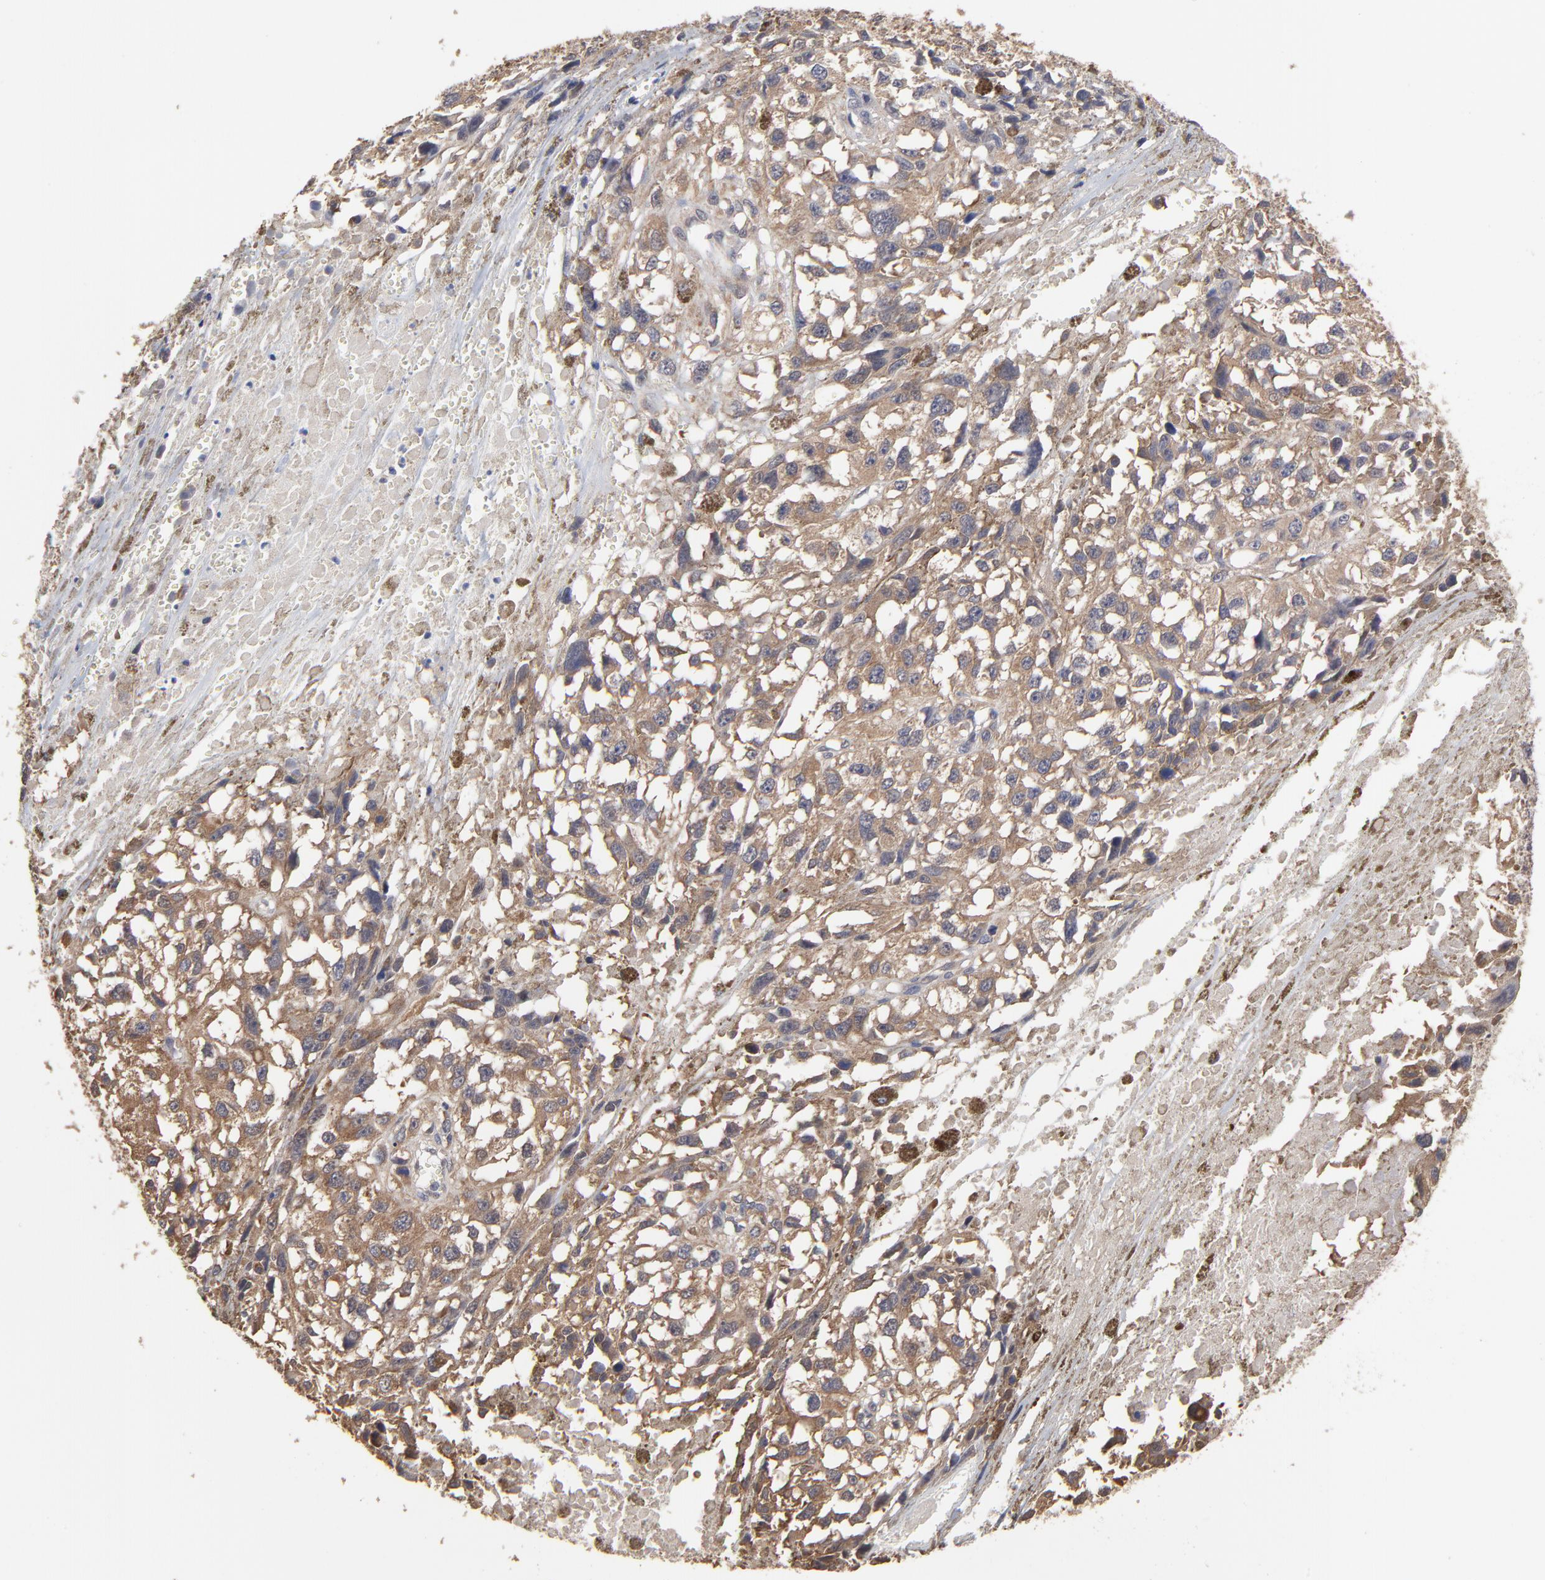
{"staining": {"intensity": "weak", "quantity": ">75%", "location": "cytoplasmic/membranous"}, "tissue": "melanoma", "cell_type": "Tumor cells", "image_type": "cancer", "snomed": [{"axis": "morphology", "description": "Malignant melanoma, Metastatic site"}, {"axis": "topography", "description": "Lymph node"}], "caption": "A brown stain labels weak cytoplasmic/membranous expression of a protein in melanoma tumor cells. Nuclei are stained in blue.", "gene": "CCT2", "patient": {"sex": "male", "age": 59}}